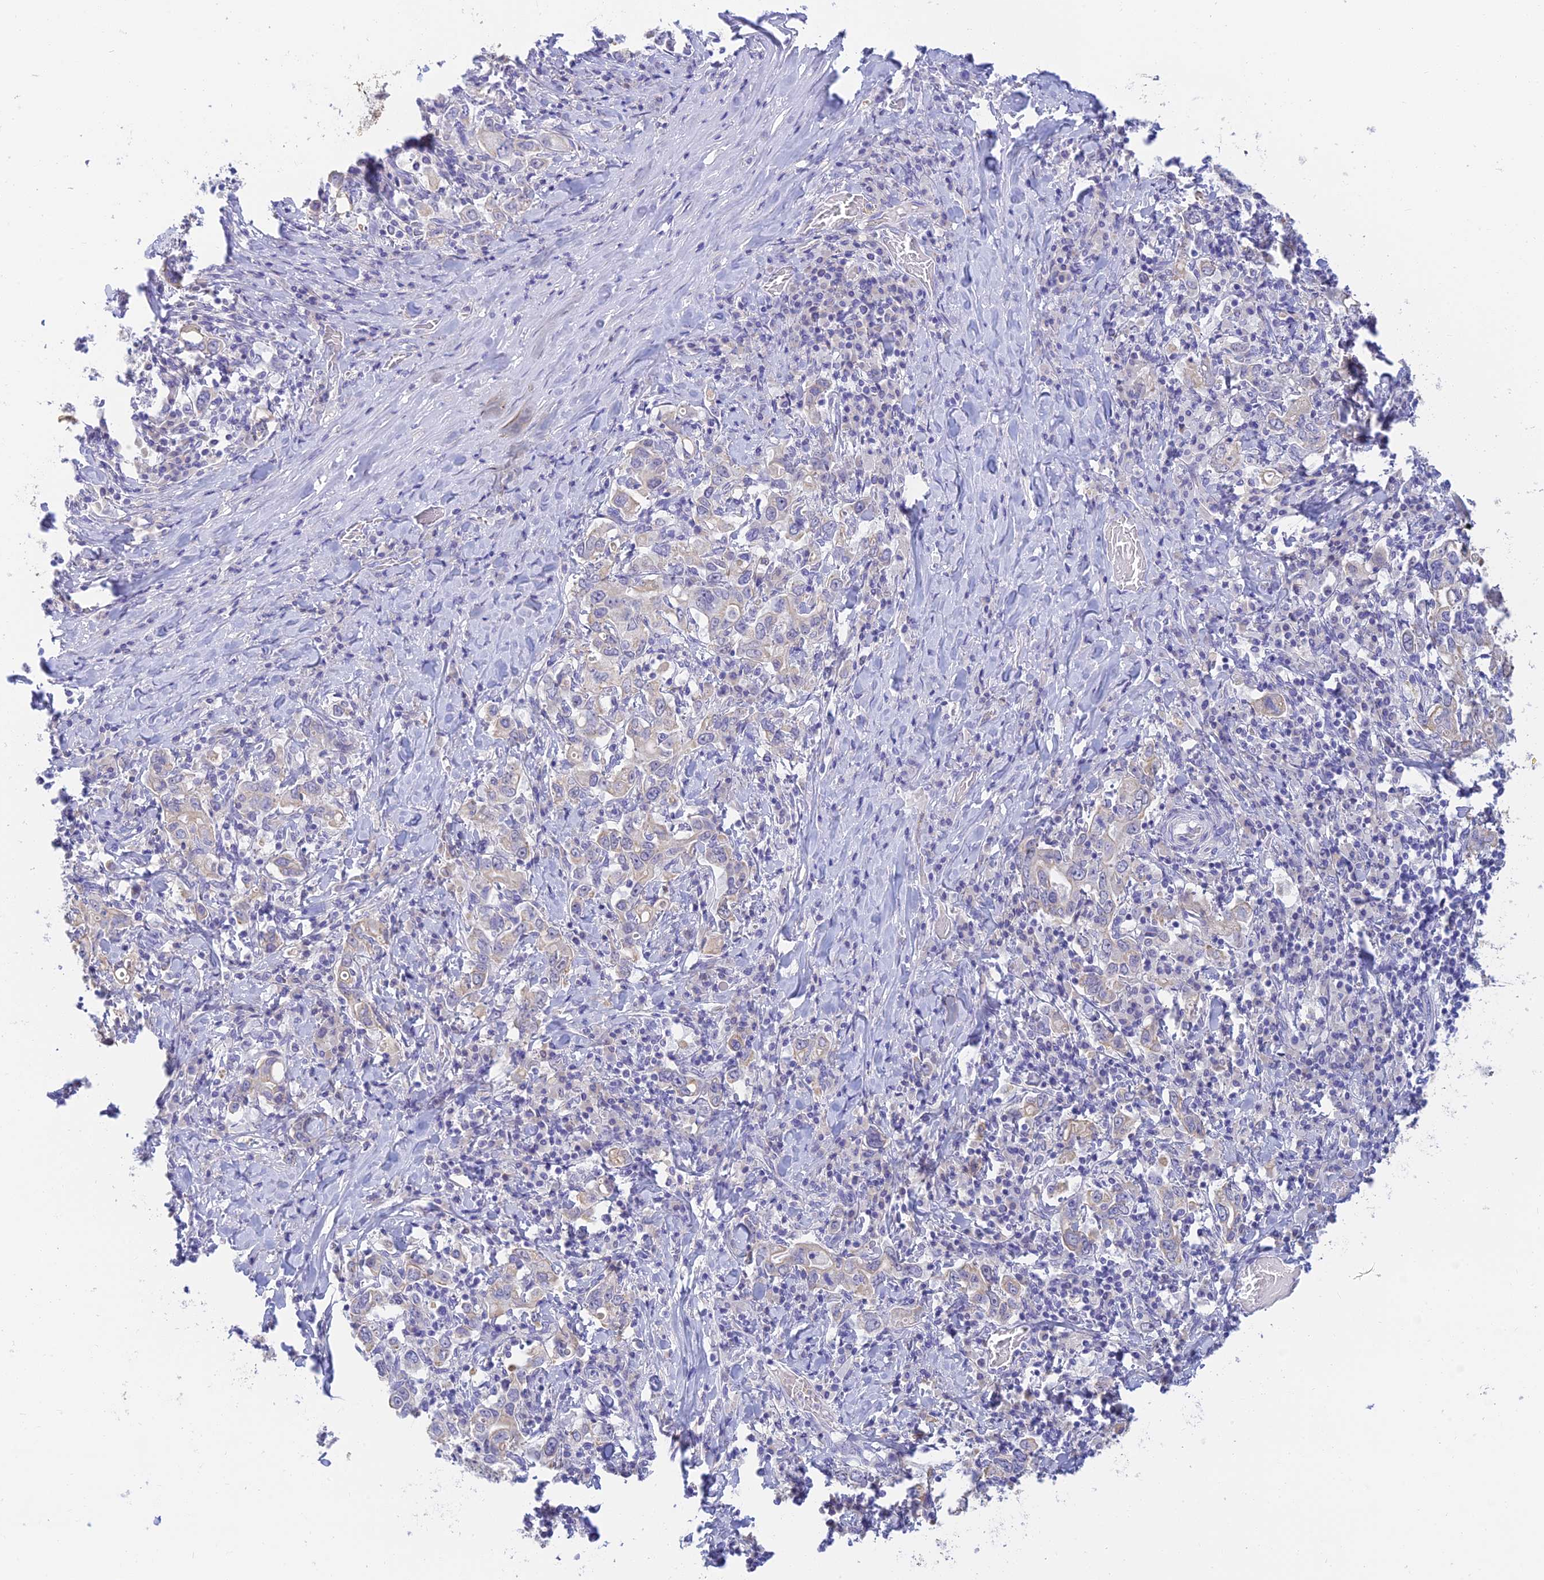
{"staining": {"intensity": "negative", "quantity": "none", "location": "none"}, "tissue": "stomach cancer", "cell_type": "Tumor cells", "image_type": "cancer", "snomed": [{"axis": "morphology", "description": "Adenocarcinoma, NOS"}, {"axis": "topography", "description": "Stomach, upper"}], "caption": "Tumor cells are negative for protein expression in human stomach cancer (adenocarcinoma).", "gene": "INTS13", "patient": {"sex": "male", "age": 62}}